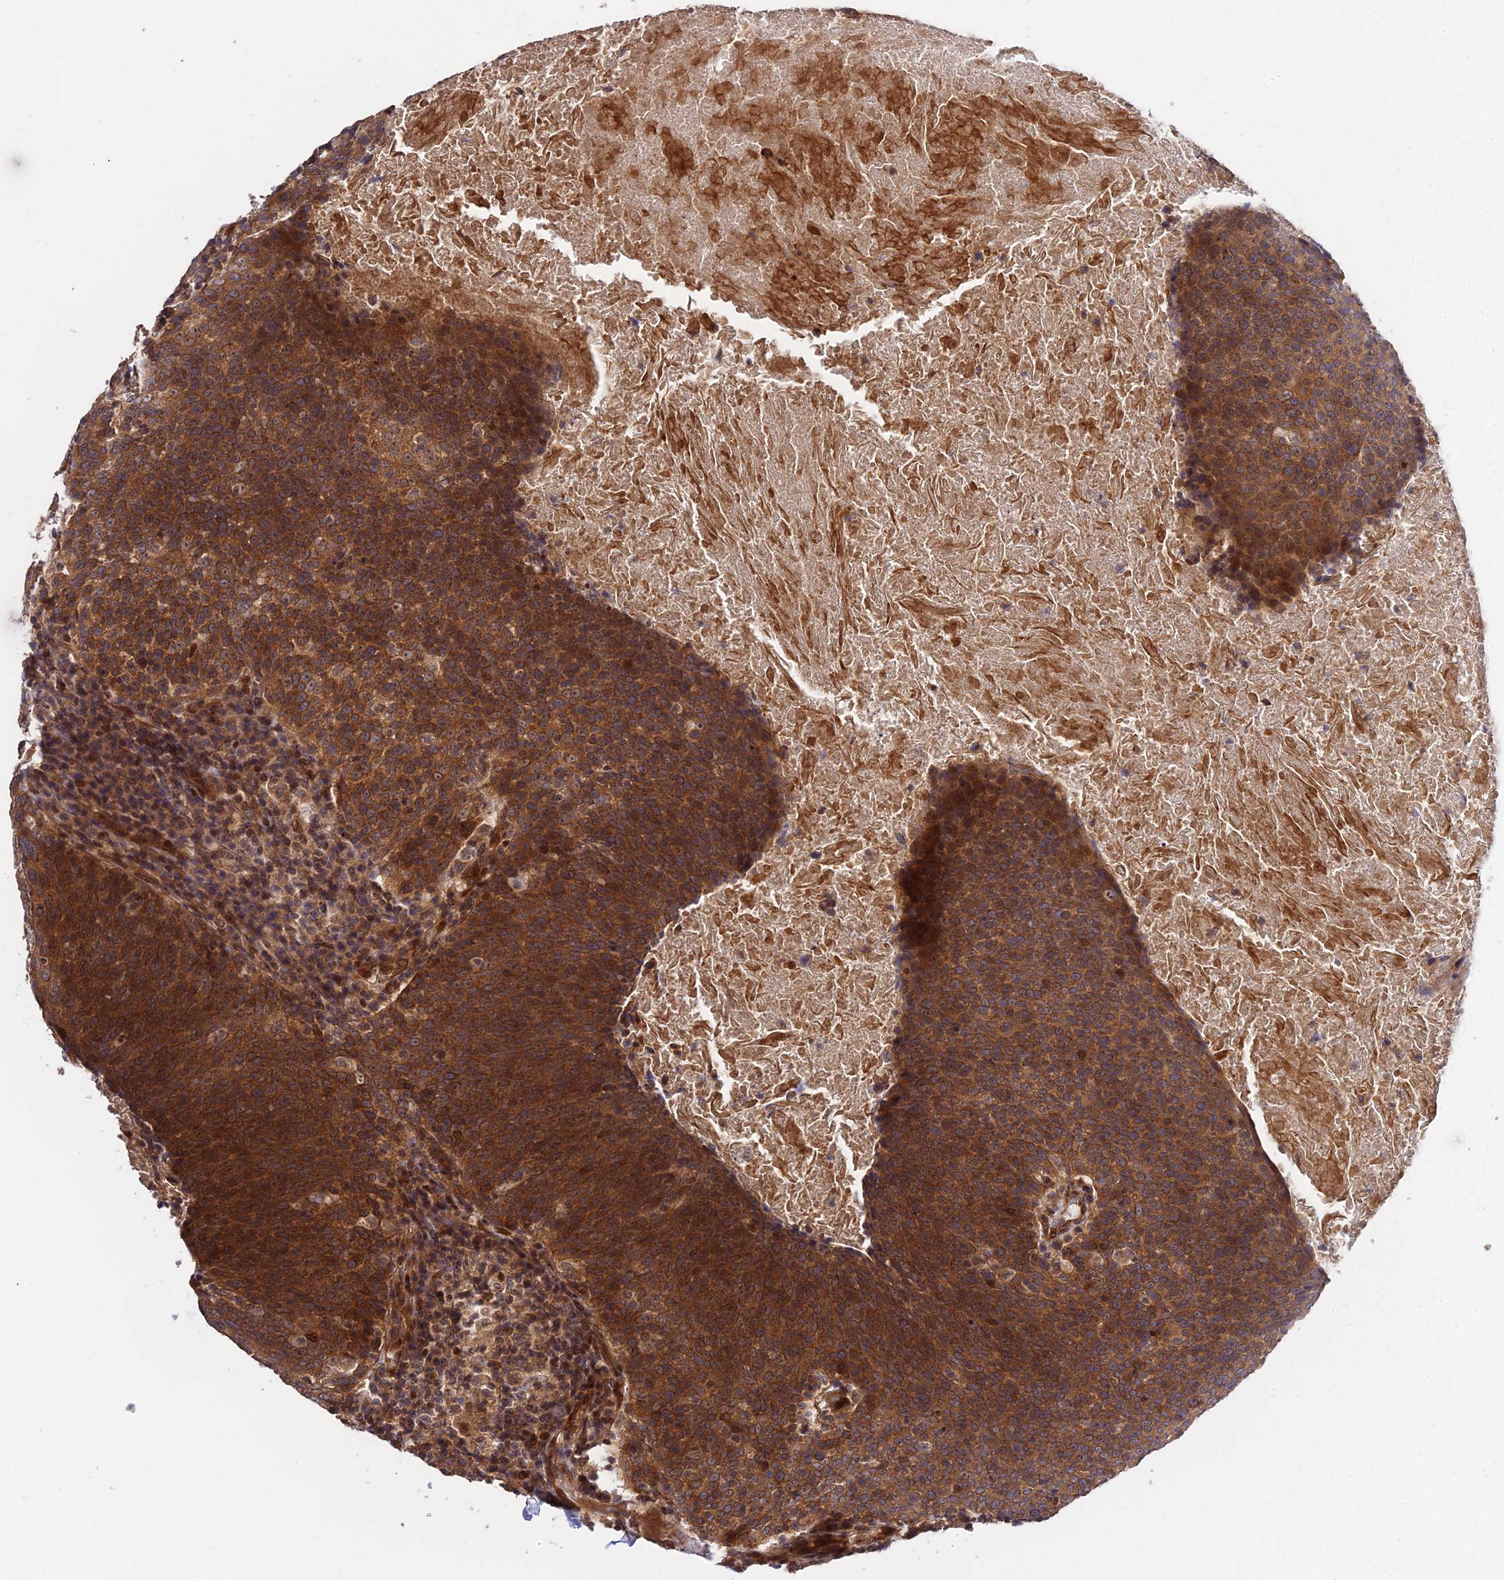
{"staining": {"intensity": "strong", "quantity": ">75%", "location": "cytoplasmic/membranous"}, "tissue": "head and neck cancer", "cell_type": "Tumor cells", "image_type": "cancer", "snomed": [{"axis": "morphology", "description": "Squamous cell carcinoma, NOS"}, {"axis": "morphology", "description": "Squamous cell carcinoma, metastatic, NOS"}, {"axis": "topography", "description": "Lymph node"}, {"axis": "topography", "description": "Head-Neck"}], "caption": "Protein staining of head and neck cancer tissue displays strong cytoplasmic/membranous expression in about >75% of tumor cells. The protein of interest is shown in brown color, while the nuclei are stained blue.", "gene": "SMG6", "patient": {"sex": "male", "age": 62}}